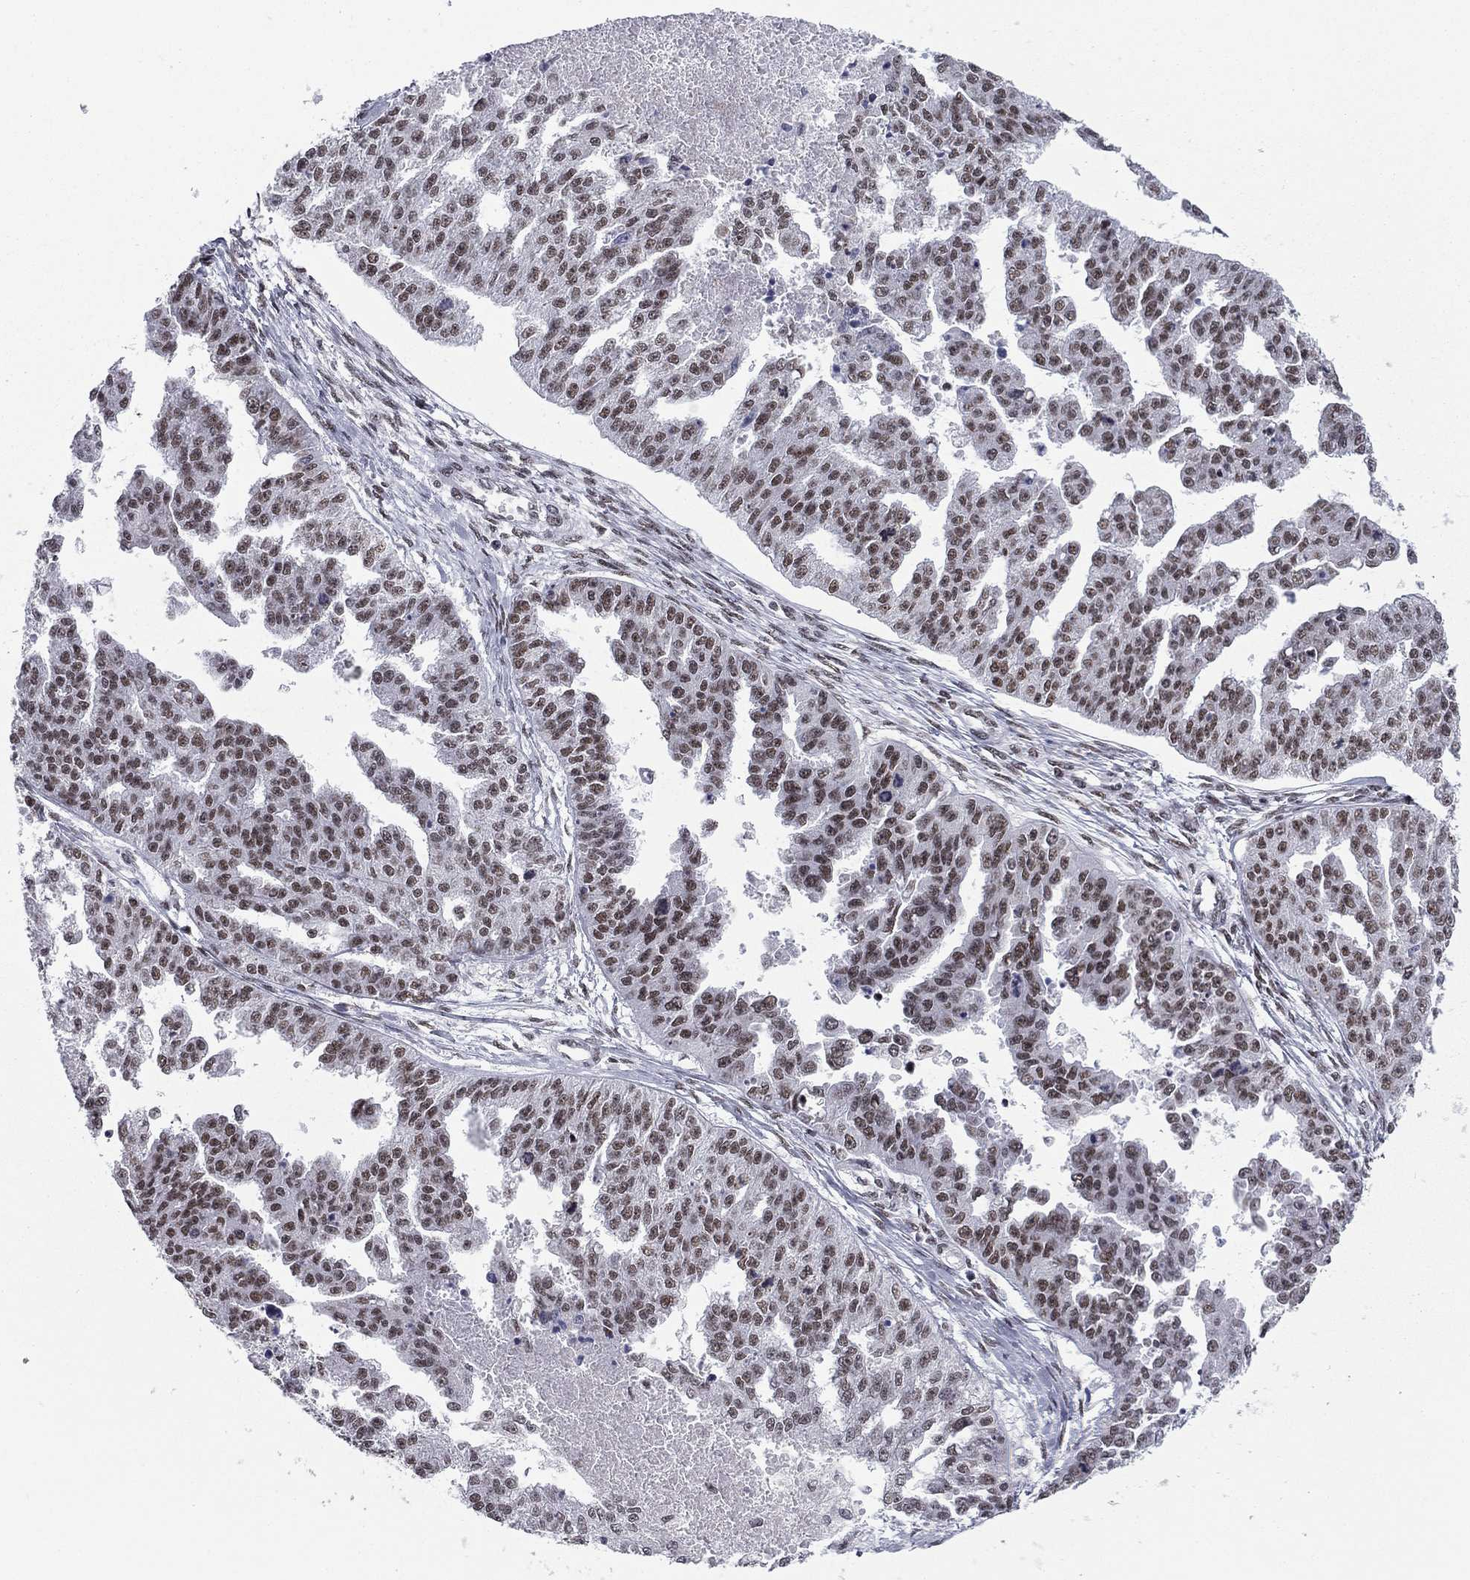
{"staining": {"intensity": "moderate", "quantity": "25%-75%", "location": "nuclear"}, "tissue": "ovarian cancer", "cell_type": "Tumor cells", "image_type": "cancer", "snomed": [{"axis": "morphology", "description": "Cystadenocarcinoma, serous, NOS"}, {"axis": "topography", "description": "Ovary"}], "caption": "Serous cystadenocarcinoma (ovarian) stained with a brown dye demonstrates moderate nuclear positive positivity in about 25%-75% of tumor cells.", "gene": "ETV5", "patient": {"sex": "female", "age": 58}}